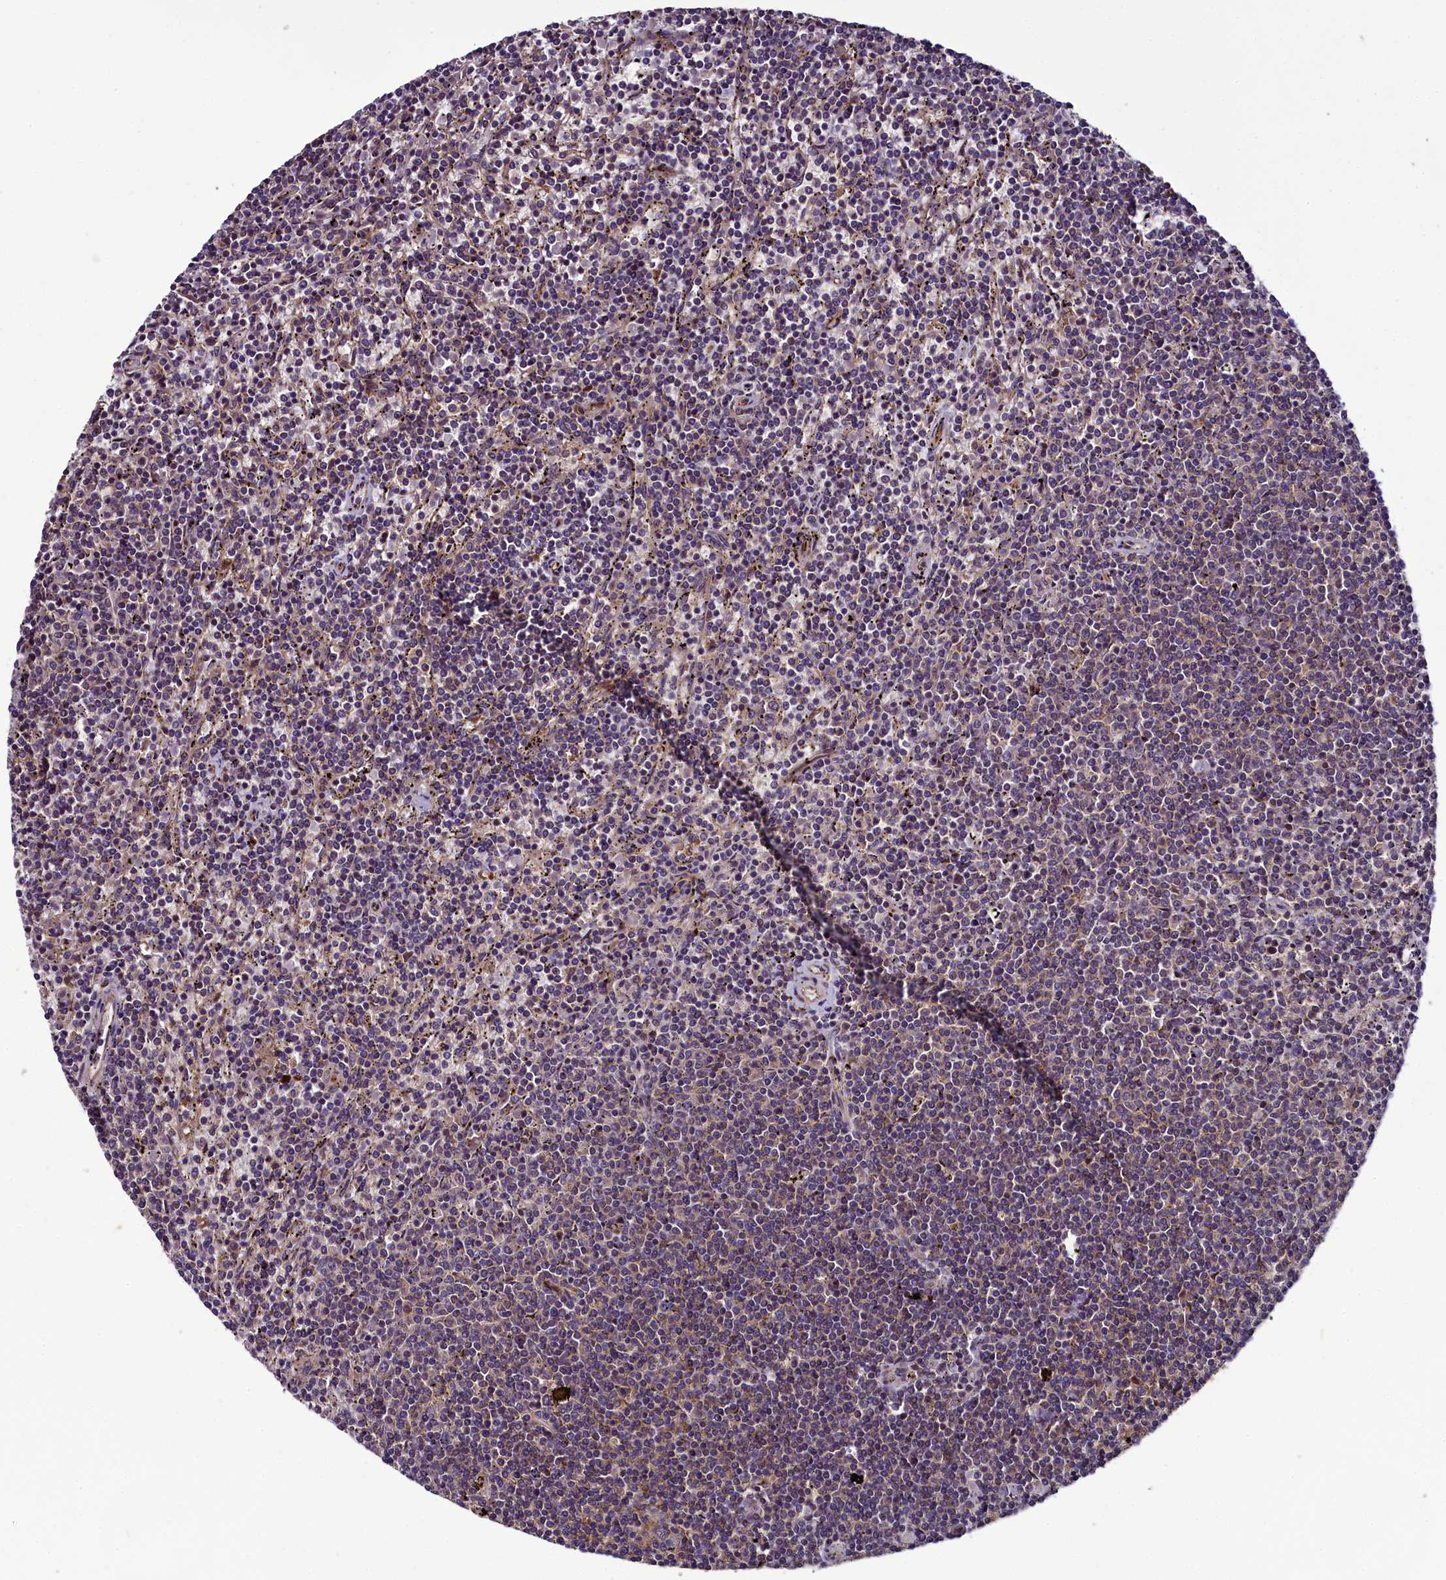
{"staining": {"intensity": "weak", "quantity": "<25%", "location": "cytoplasmic/membranous"}, "tissue": "lymphoma", "cell_type": "Tumor cells", "image_type": "cancer", "snomed": [{"axis": "morphology", "description": "Malignant lymphoma, non-Hodgkin's type, Low grade"}, {"axis": "topography", "description": "Spleen"}], "caption": "A photomicrograph of human lymphoma is negative for staining in tumor cells.", "gene": "RPUSD2", "patient": {"sex": "female", "age": 50}}